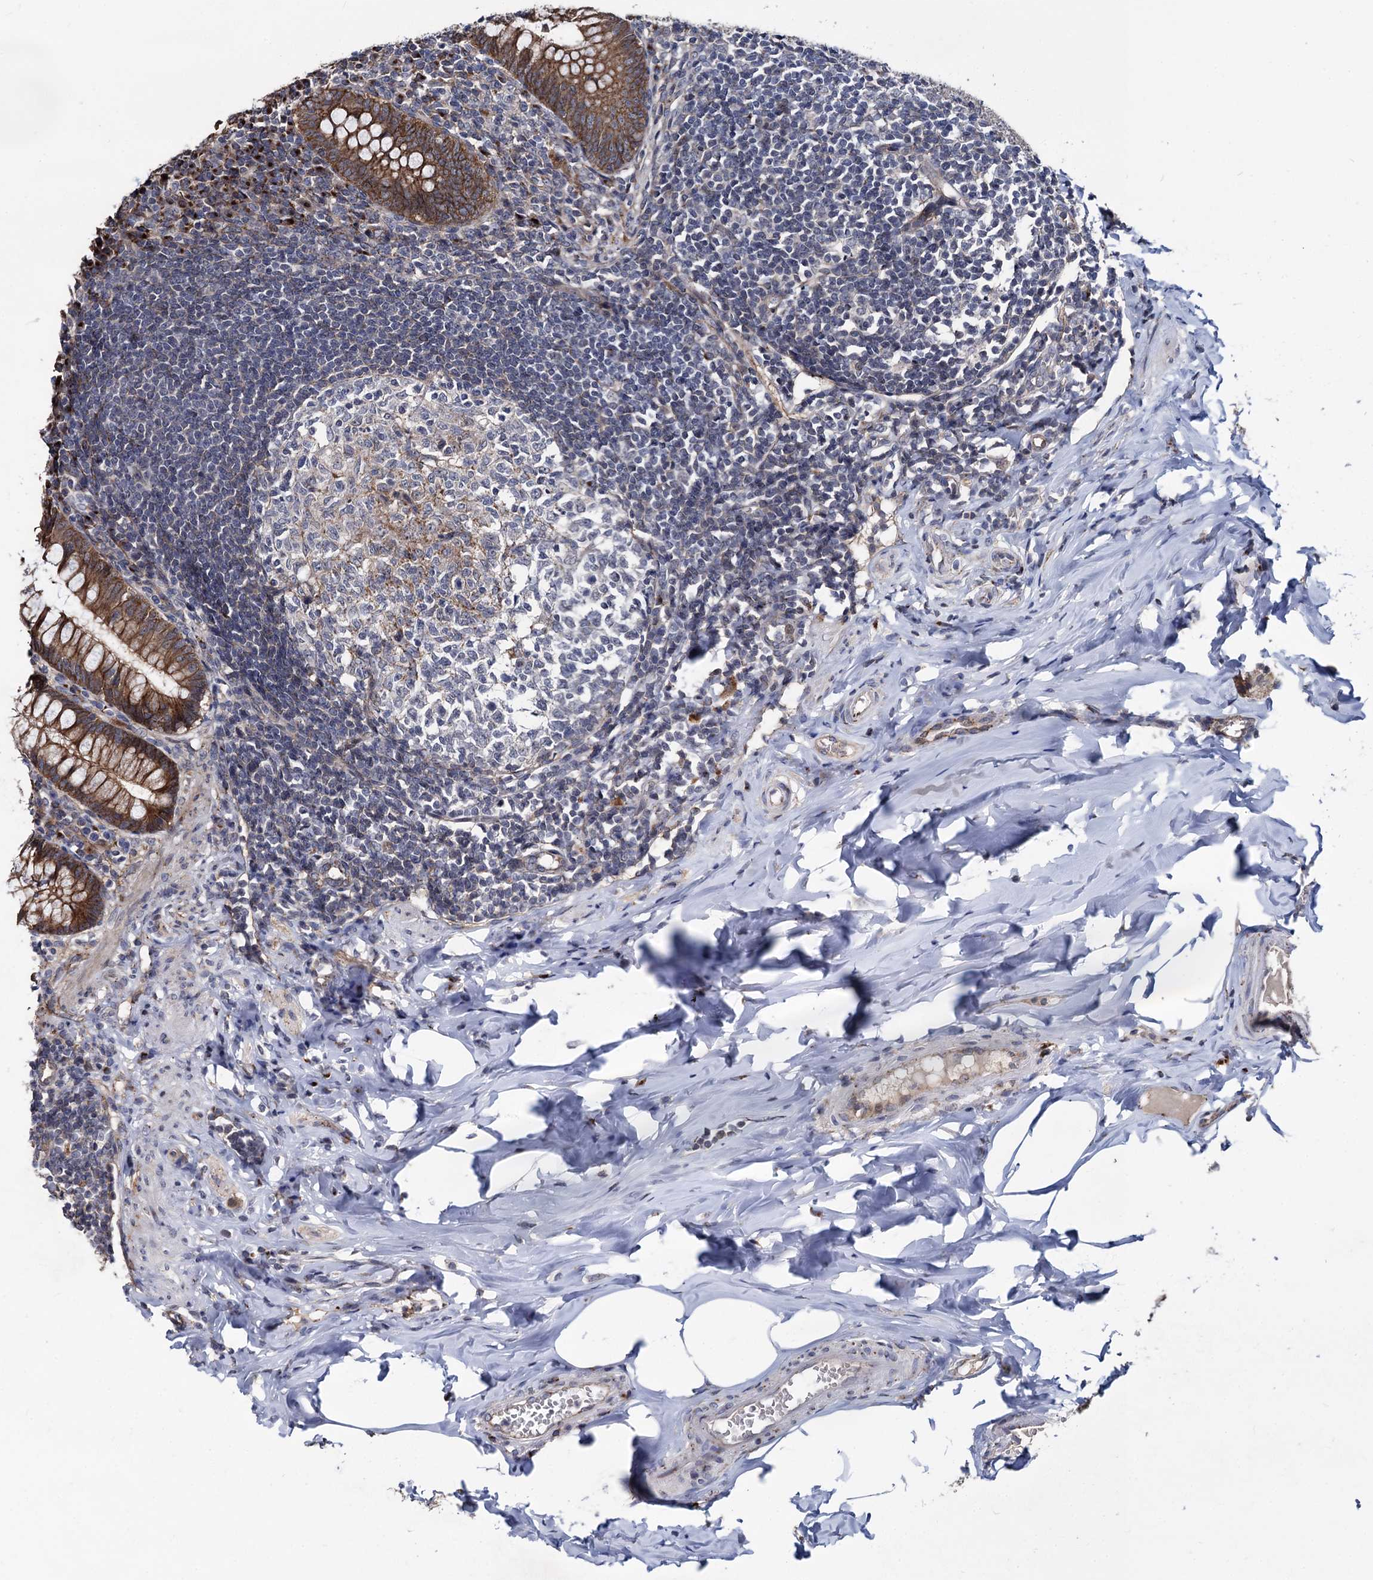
{"staining": {"intensity": "strong", "quantity": ">75%", "location": "cytoplasmic/membranous"}, "tissue": "appendix", "cell_type": "Glandular cells", "image_type": "normal", "snomed": [{"axis": "morphology", "description": "Normal tissue, NOS"}, {"axis": "topography", "description": "Appendix"}], "caption": "Immunohistochemical staining of normal appendix displays strong cytoplasmic/membranous protein expression in about >75% of glandular cells.", "gene": "SMAGP", "patient": {"sex": "female", "age": 33}}